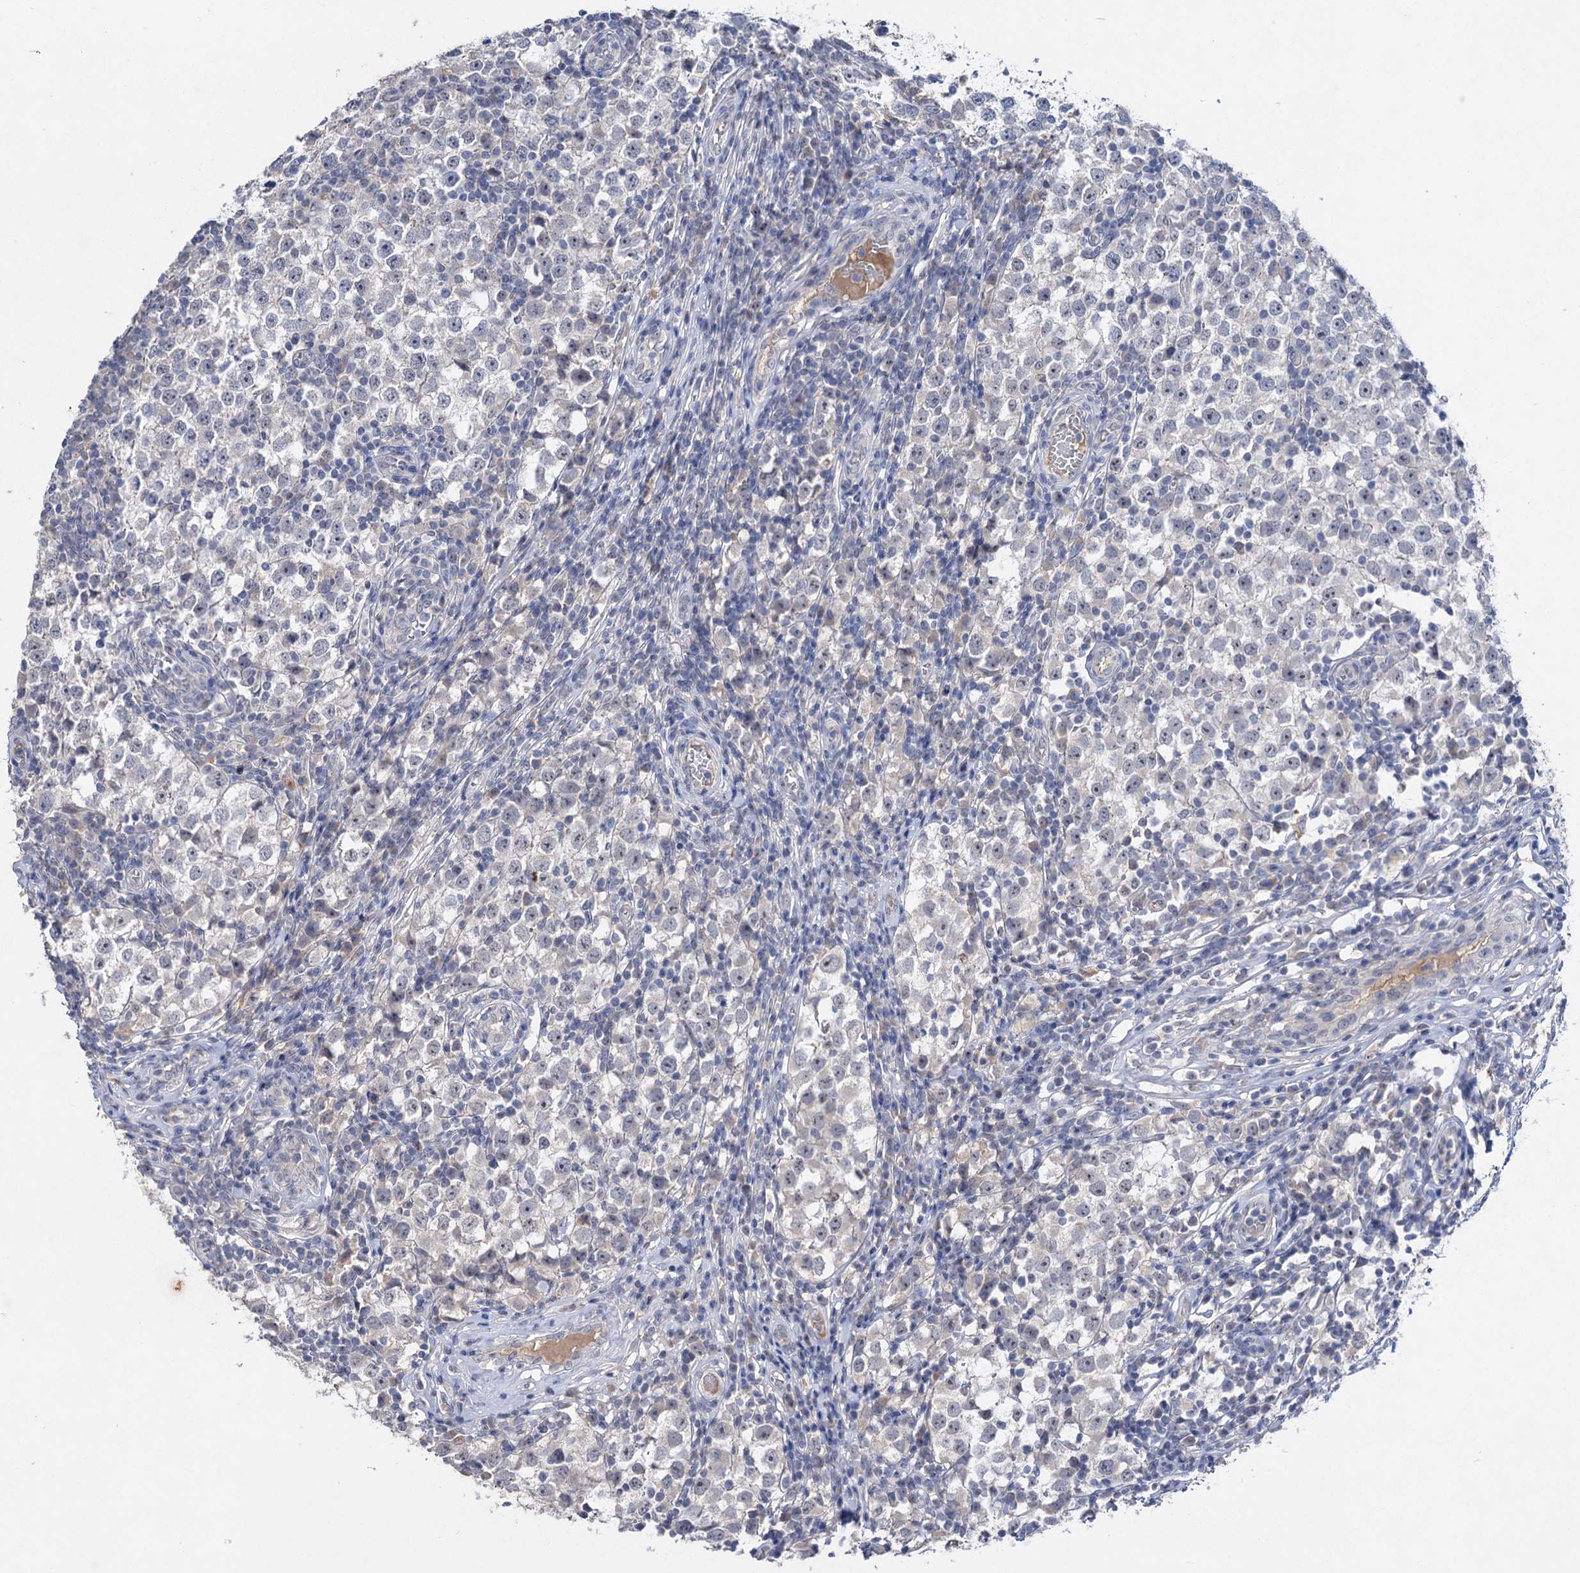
{"staining": {"intensity": "negative", "quantity": "none", "location": "none"}, "tissue": "testis cancer", "cell_type": "Tumor cells", "image_type": "cancer", "snomed": [{"axis": "morphology", "description": "Seminoma, NOS"}, {"axis": "topography", "description": "Testis"}], "caption": "IHC of testis seminoma shows no expression in tumor cells. The staining is performed using DAB brown chromogen with nuclei counter-stained in using hematoxylin.", "gene": "ATP4A", "patient": {"sex": "male", "age": 65}}